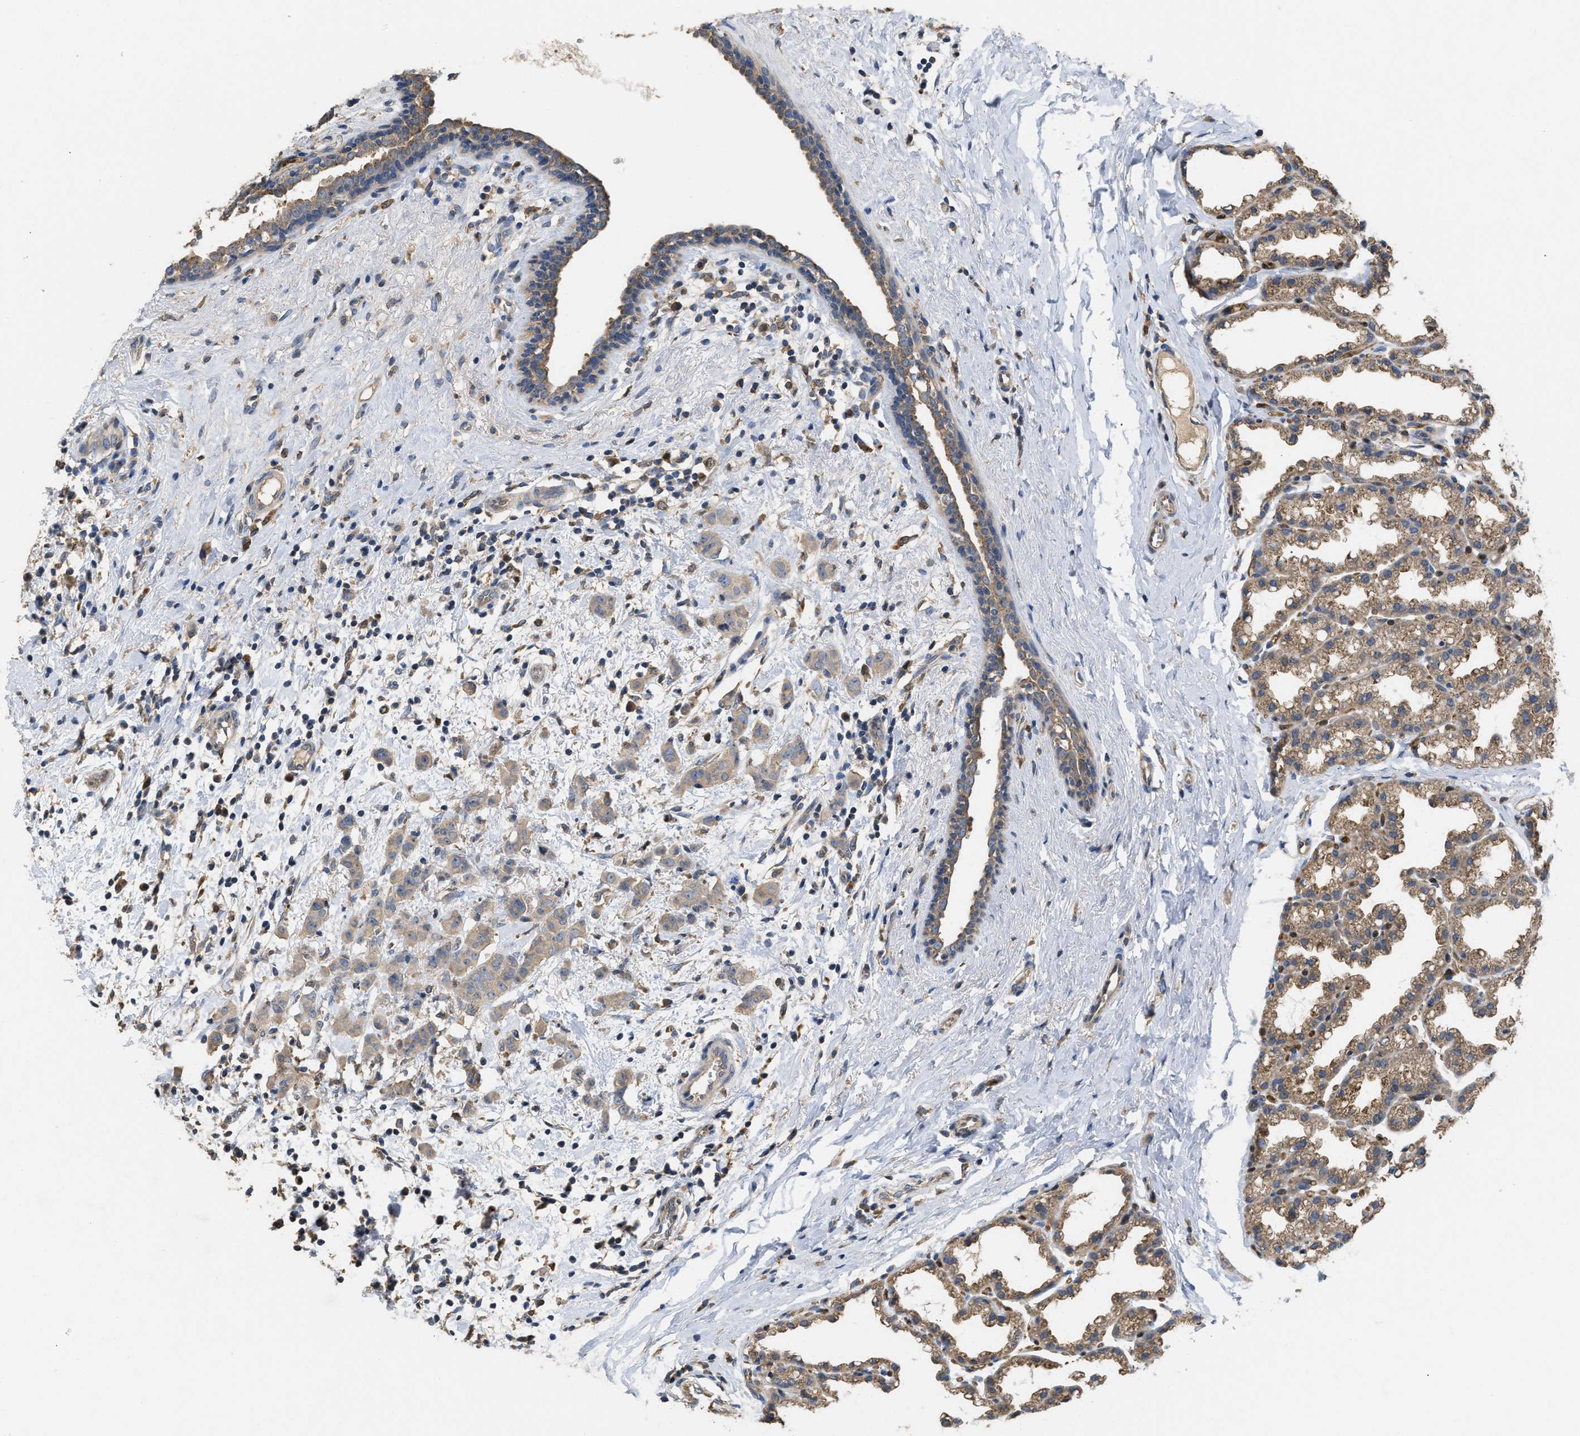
{"staining": {"intensity": "weak", "quantity": ">75%", "location": "cytoplasmic/membranous"}, "tissue": "breast cancer", "cell_type": "Tumor cells", "image_type": "cancer", "snomed": [{"axis": "morphology", "description": "Normal tissue, NOS"}, {"axis": "morphology", "description": "Duct carcinoma"}, {"axis": "topography", "description": "Breast"}], "caption": "A low amount of weak cytoplasmic/membranous positivity is seen in about >75% of tumor cells in breast cancer (invasive ductal carcinoma) tissue.", "gene": "RNF216", "patient": {"sex": "female", "age": 40}}